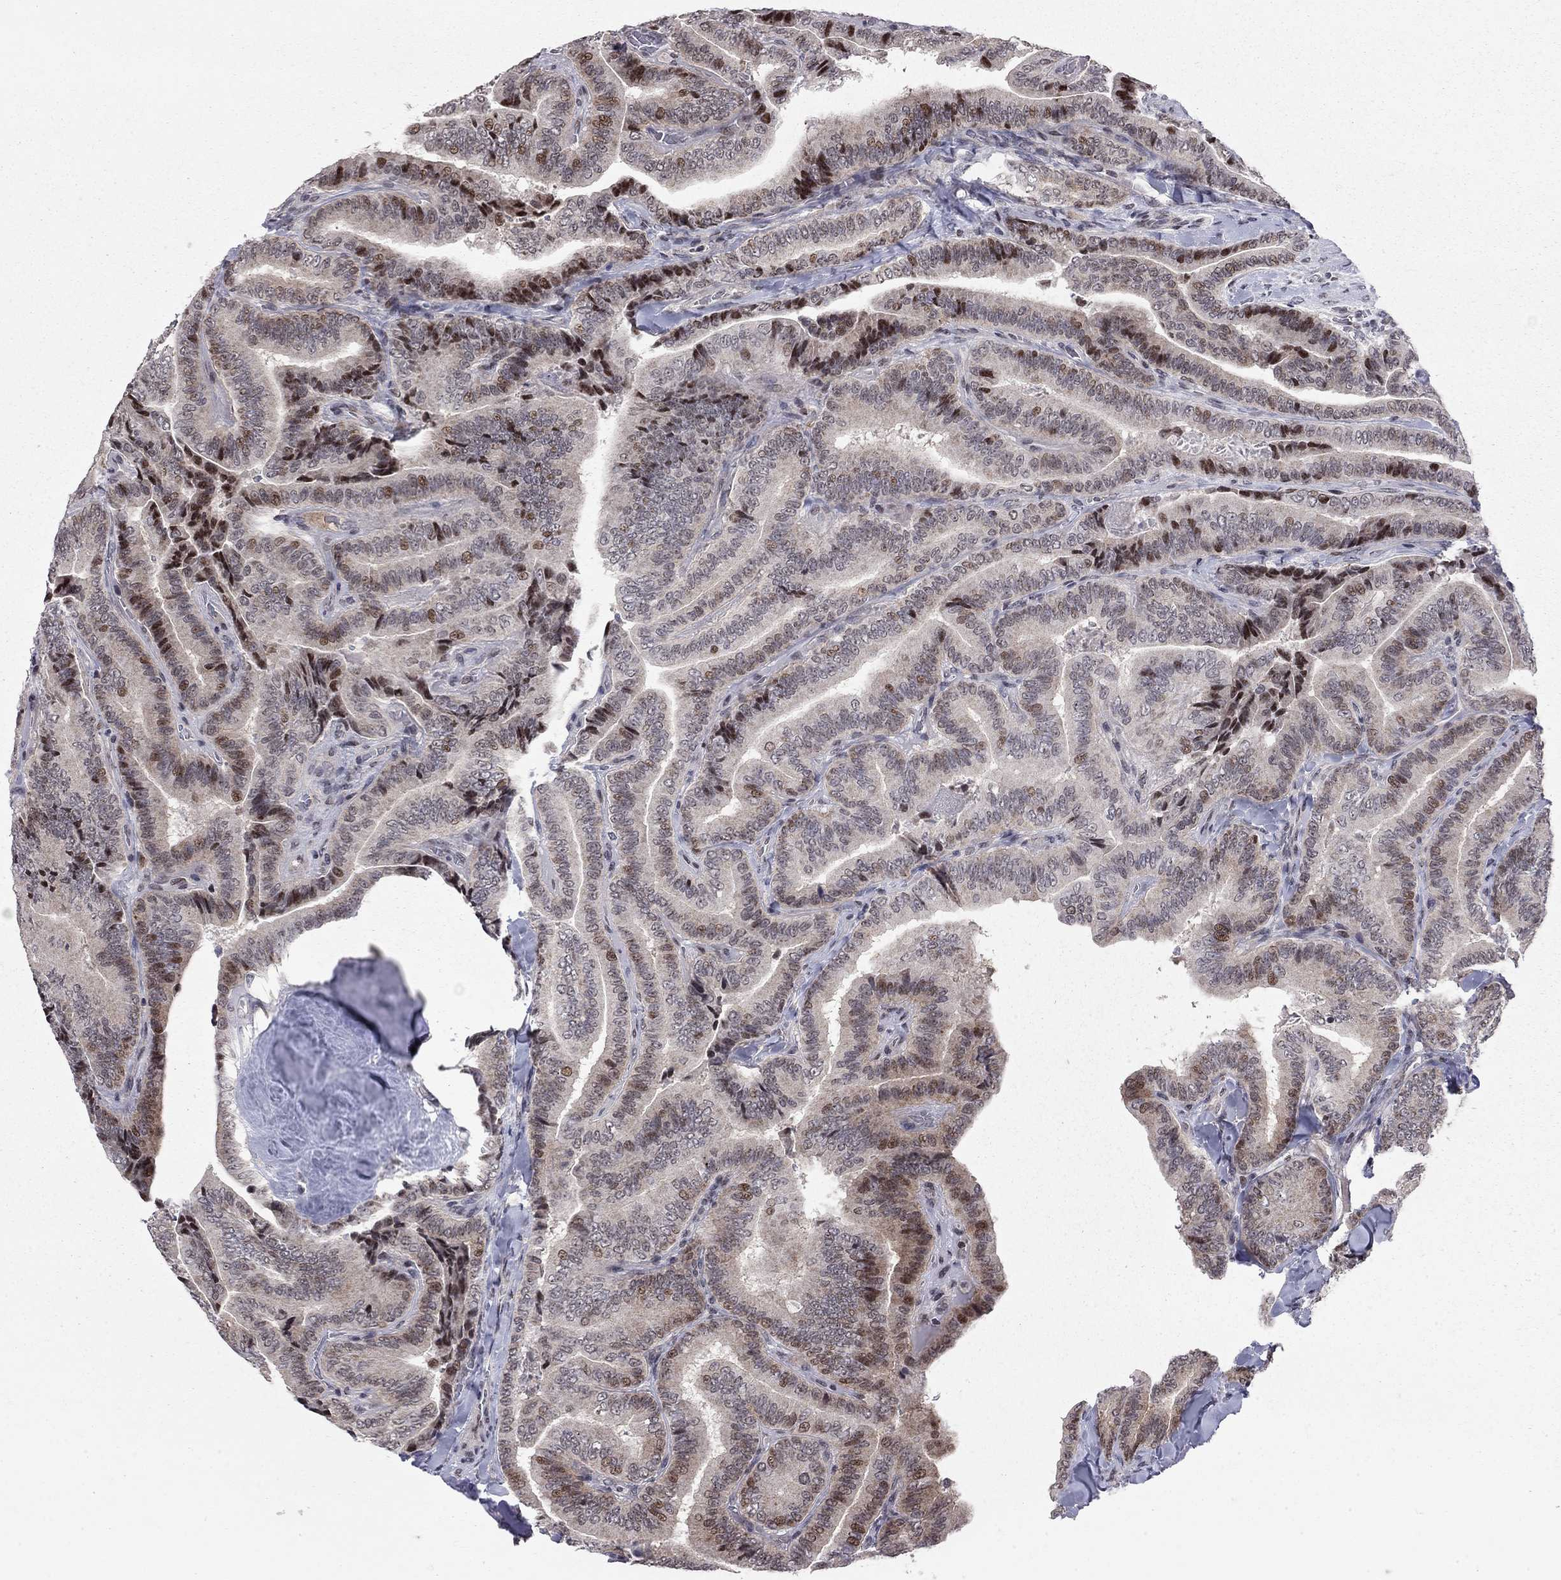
{"staining": {"intensity": "moderate", "quantity": "<25%", "location": "nuclear"}, "tissue": "thyroid cancer", "cell_type": "Tumor cells", "image_type": "cancer", "snomed": [{"axis": "morphology", "description": "Papillary adenocarcinoma, NOS"}, {"axis": "topography", "description": "Thyroid gland"}], "caption": "Tumor cells exhibit moderate nuclear expression in about <25% of cells in papillary adenocarcinoma (thyroid).", "gene": "HDAC3", "patient": {"sex": "male", "age": 61}}